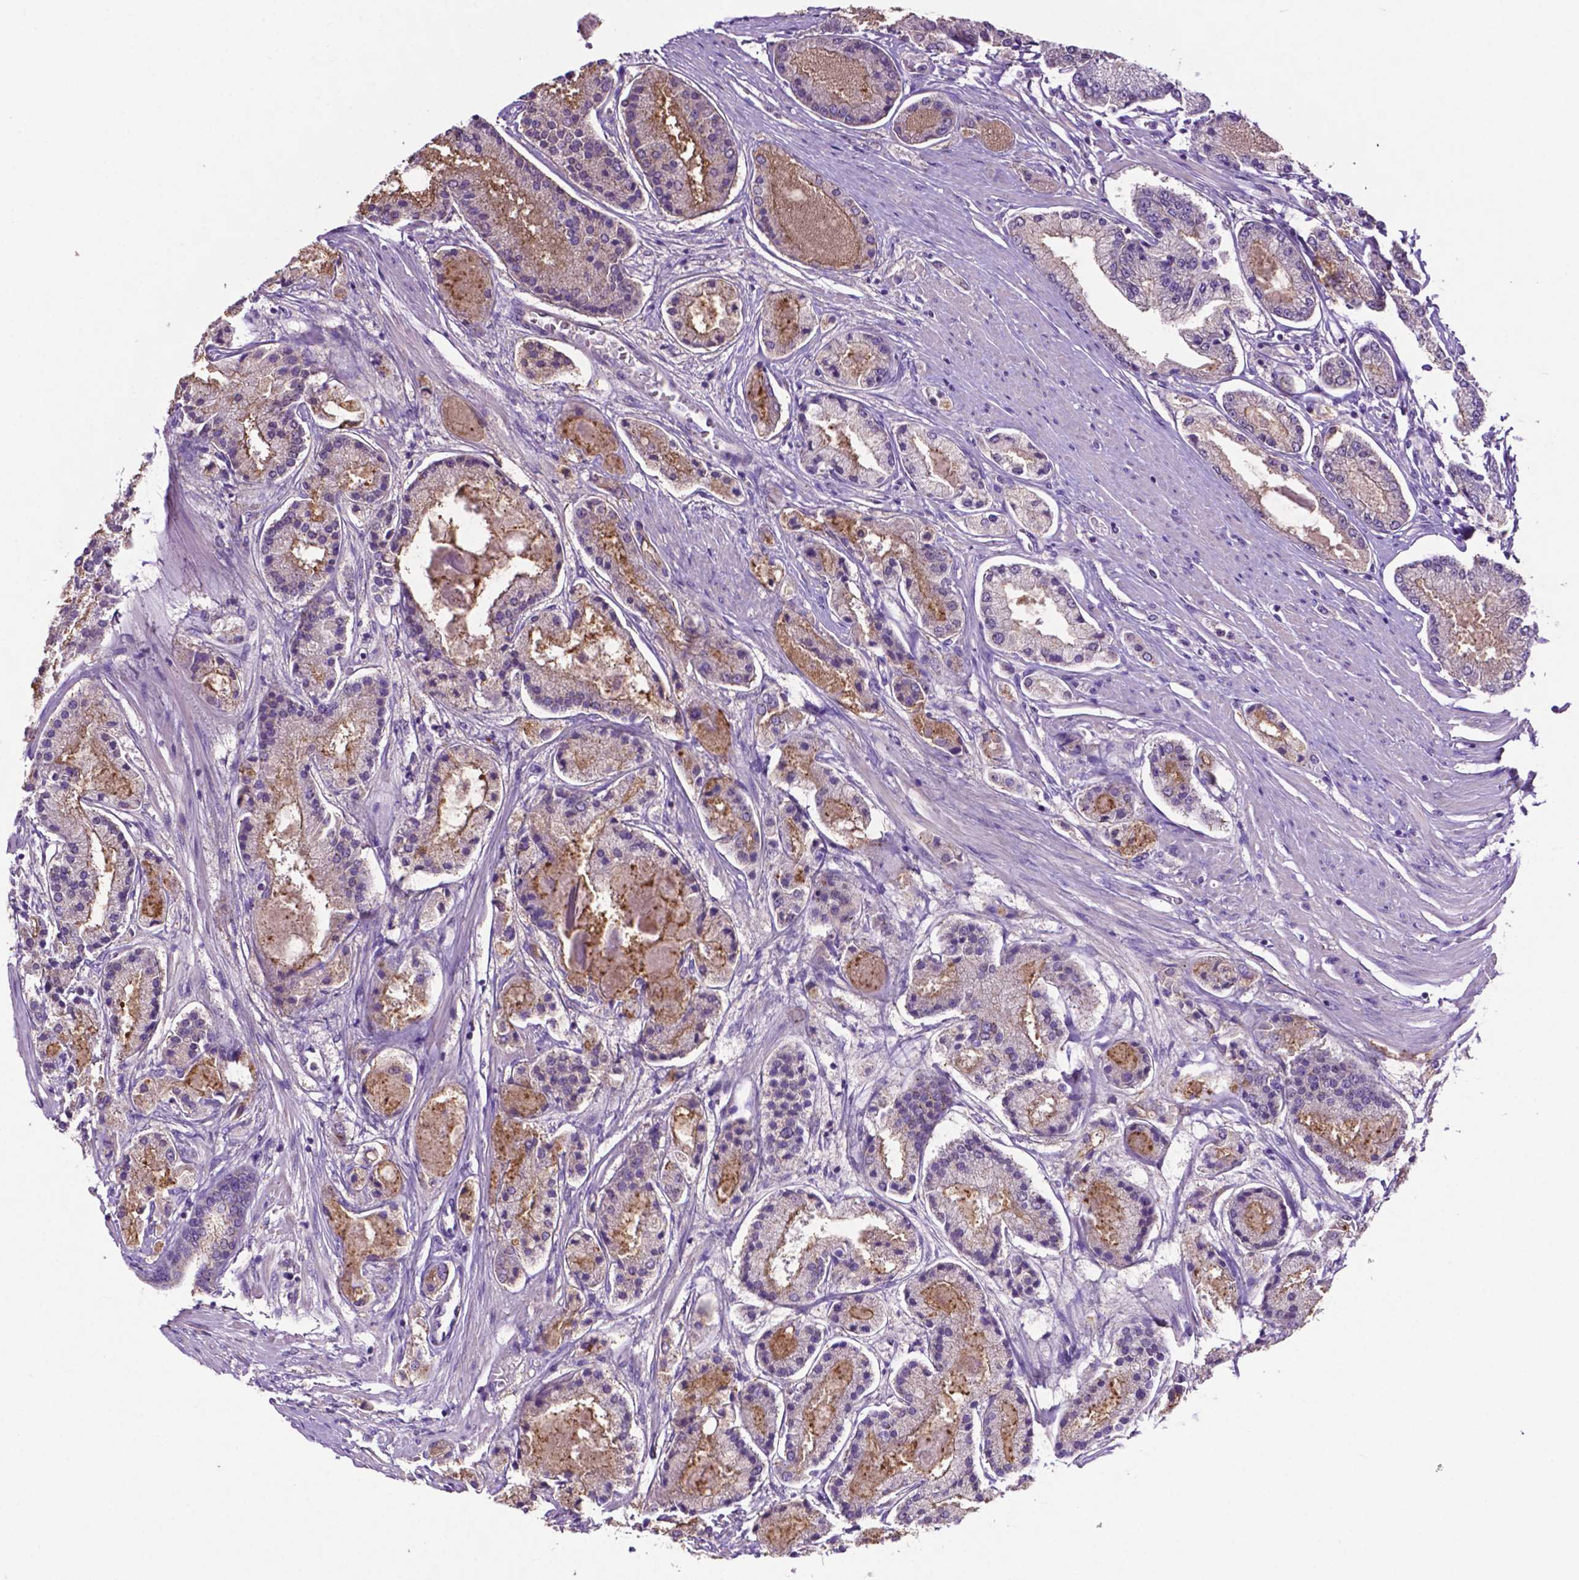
{"staining": {"intensity": "negative", "quantity": "none", "location": "none"}, "tissue": "prostate cancer", "cell_type": "Tumor cells", "image_type": "cancer", "snomed": [{"axis": "morphology", "description": "Adenocarcinoma, High grade"}, {"axis": "topography", "description": "Prostate"}], "caption": "Tumor cells show no significant positivity in adenocarcinoma (high-grade) (prostate). (Brightfield microscopy of DAB IHC at high magnification).", "gene": "PRPS2", "patient": {"sex": "male", "age": 67}}